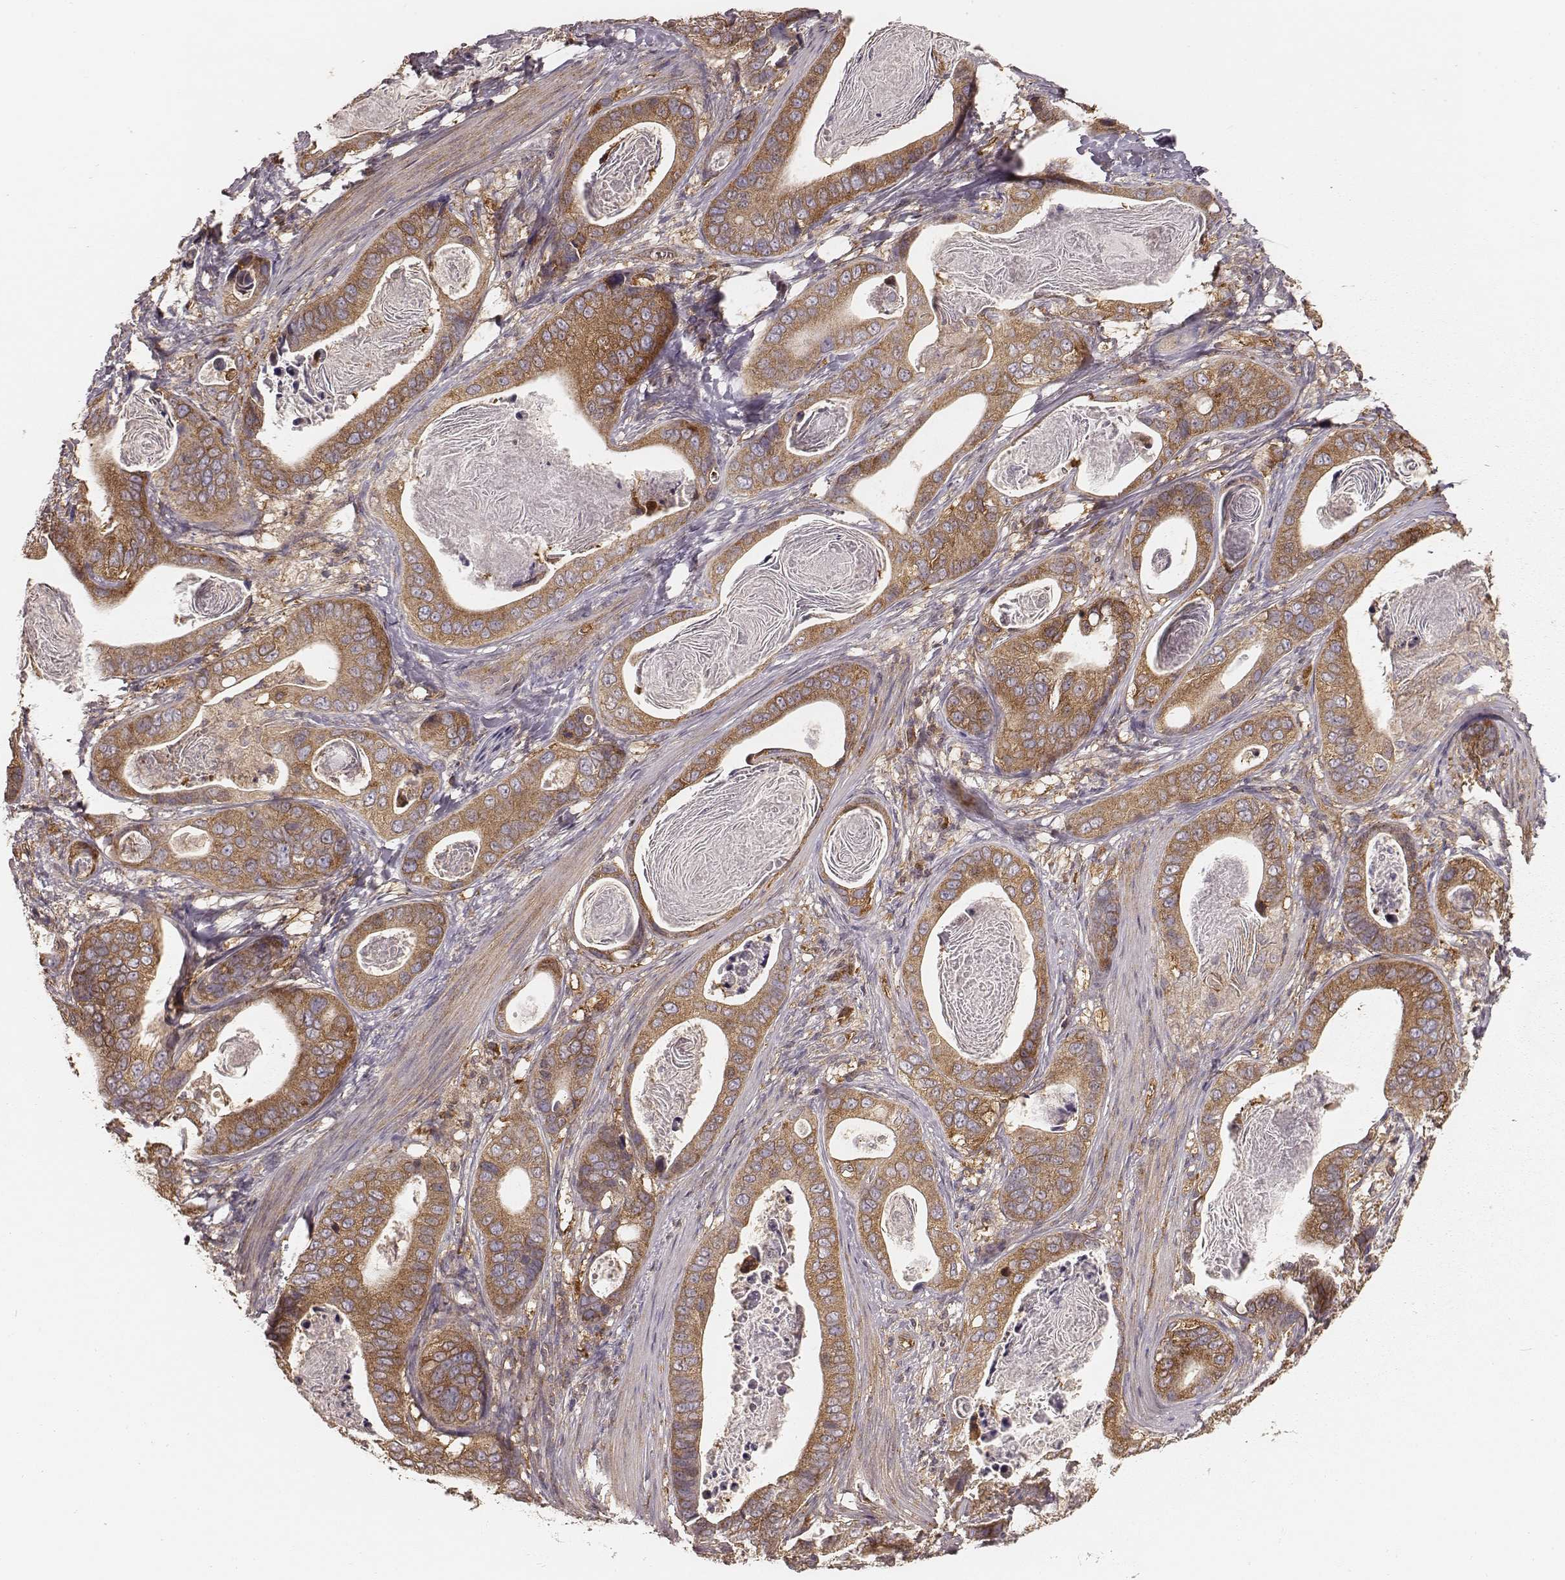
{"staining": {"intensity": "moderate", "quantity": ">75%", "location": "cytoplasmic/membranous"}, "tissue": "stomach cancer", "cell_type": "Tumor cells", "image_type": "cancer", "snomed": [{"axis": "morphology", "description": "Adenocarcinoma, NOS"}, {"axis": "topography", "description": "Stomach"}], "caption": "This is a micrograph of IHC staining of adenocarcinoma (stomach), which shows moderate staining in the cytoplasmic/membranous of tumor cells.", "gene": "CARS1", "patient": {"sex": "male", "age": 84}}